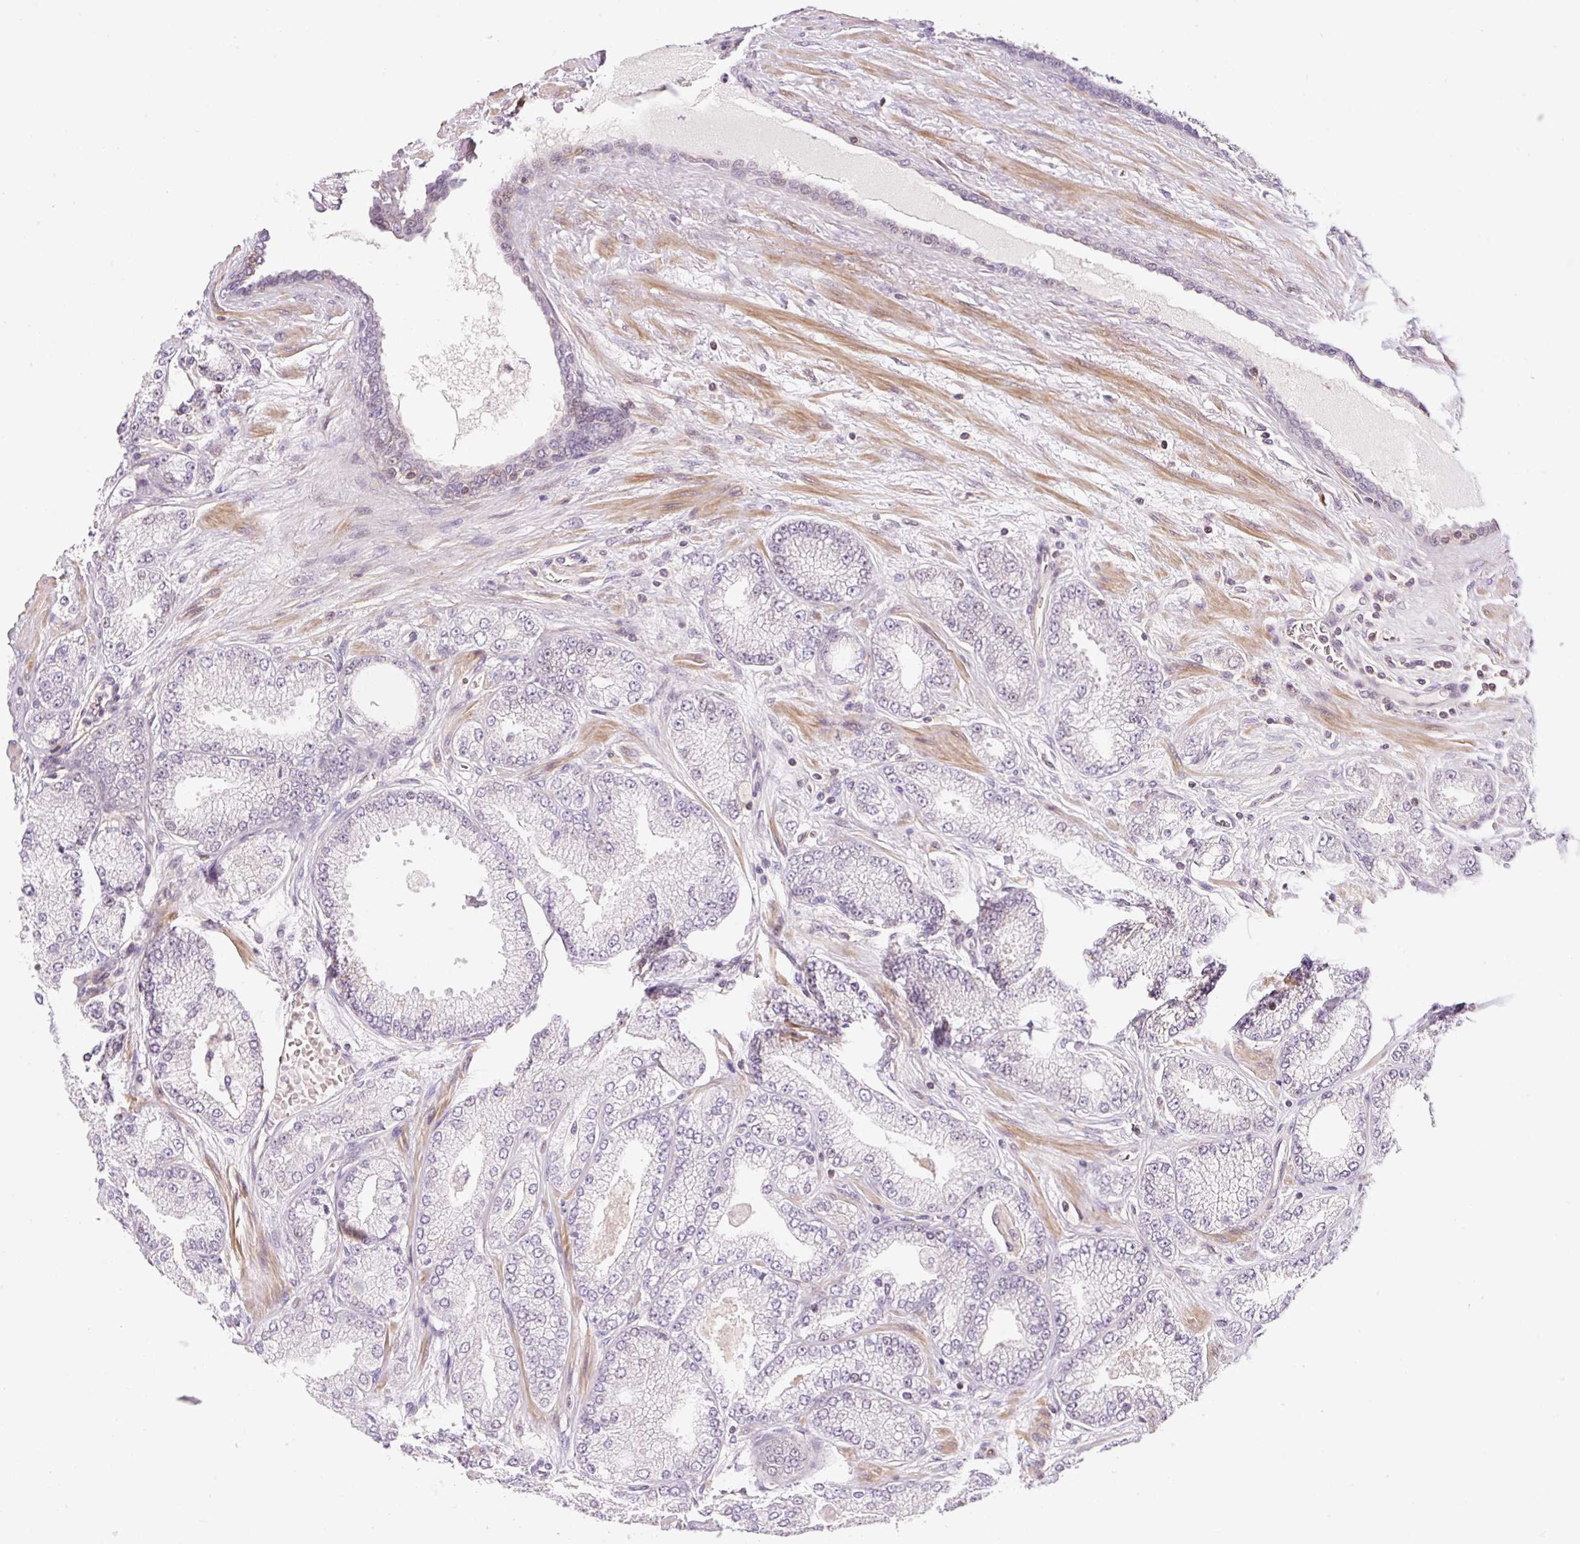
{"staining": {"intensity": "negative", "quantity": "none", "location": "none"}, "tissue": "prostate cancer", "cell_type": "Tumor cells", "image_type": "cancer", "snomed": [{"axis": "morphology", "description": "Adenocarcinoma, High grade"}, {"axis": "topography", "description": "Prostate"}], "caption": "Micrograph shows no protein positivity in tumor cells of prostate cancer tissue.", "gene": "ZNF552", "patient": {"sex": "male", "age": 68}}